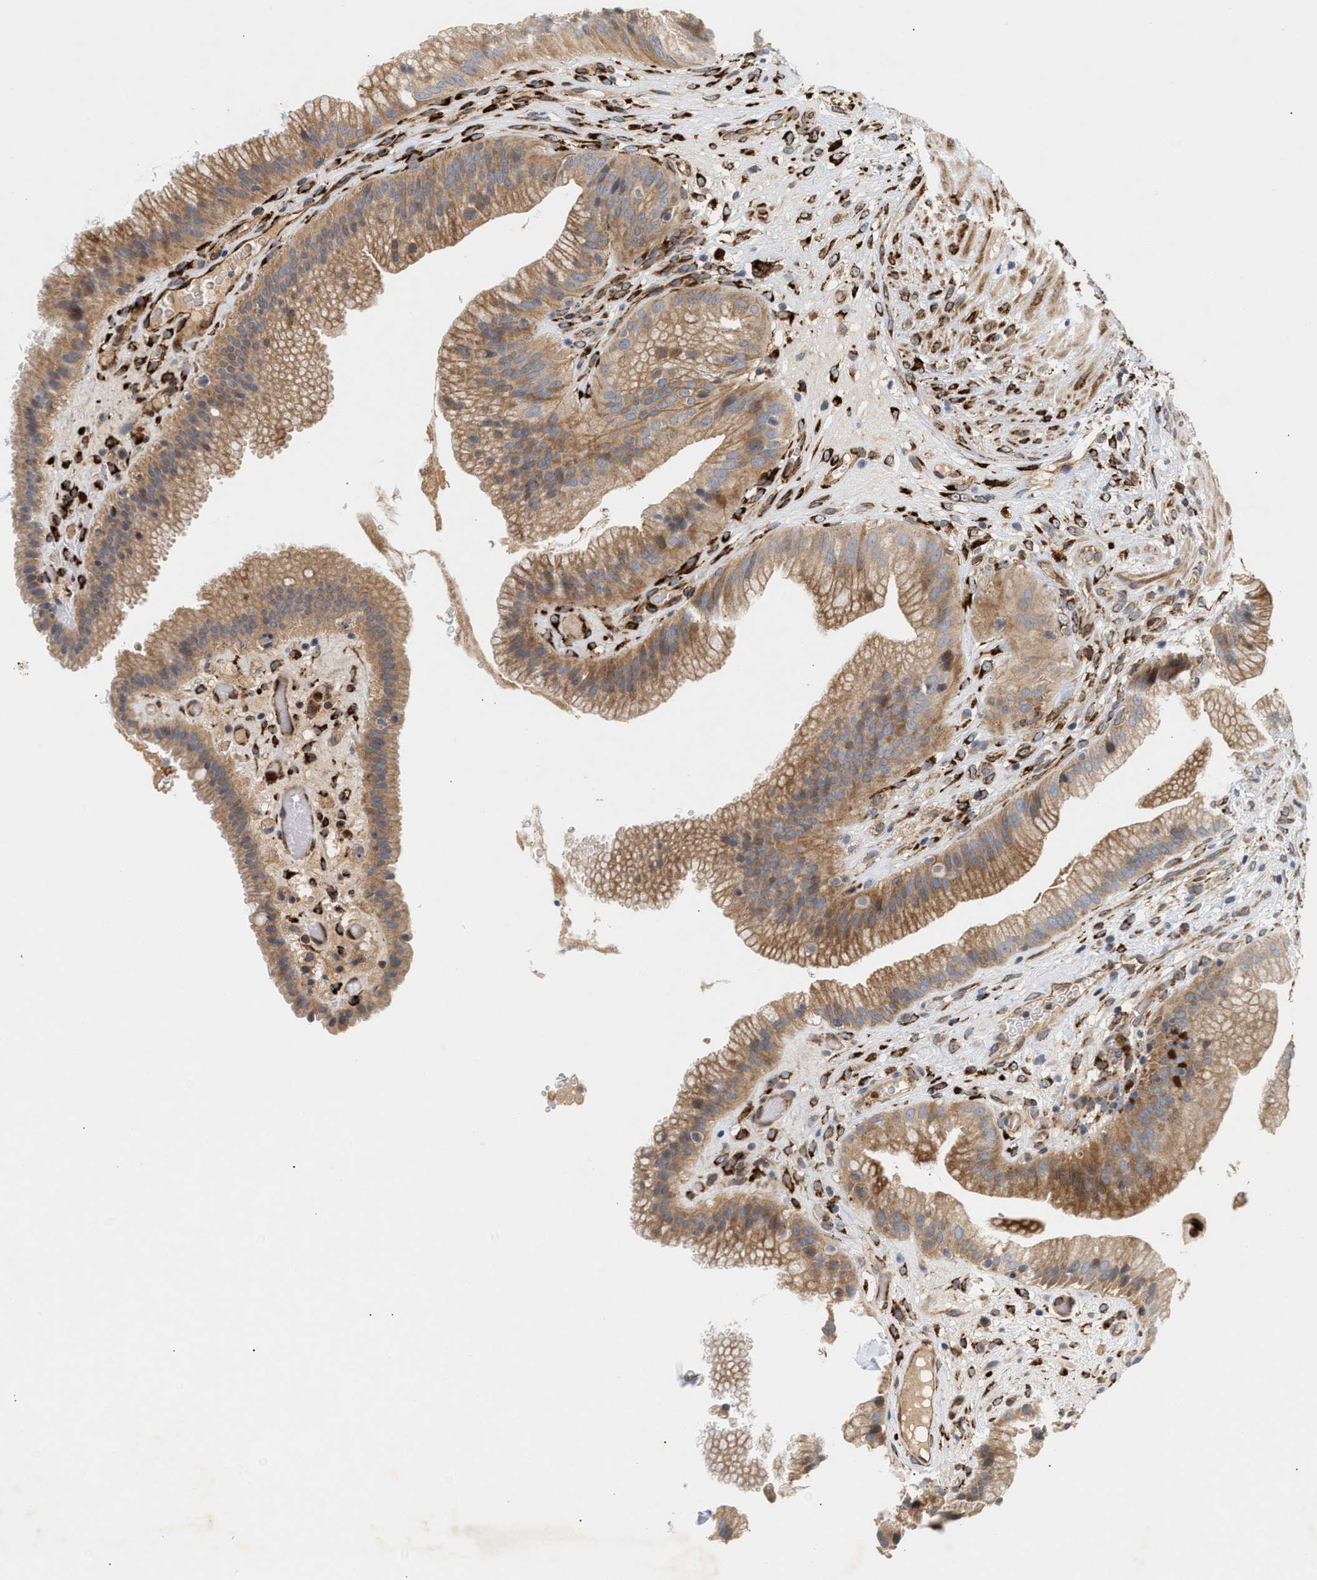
{"staining": {"intensity": "moderate", "quantity": ">75%", "location": "cytoplasmic/membranous"}, "tissue": "gallbladder", "cell_type": "Glandular cells", "image_type": "normal", "snomed": [{"axis": "morphology", "description": "Normal tissue, NOS"}, {"axis": "topography", "description": "Gallbladder"}], "caption": "IHC image of unremarkable gallbladder: gallbladder stained using IHC demonstrates medium levels of moderate protein expression localized specifically in the cytoplasmic/membranous of glandular cells, appearing as a cytoplasmic/membranous brown color.", "gene": "PLCD1", "patient": {"sex": "male", "age": 49}}